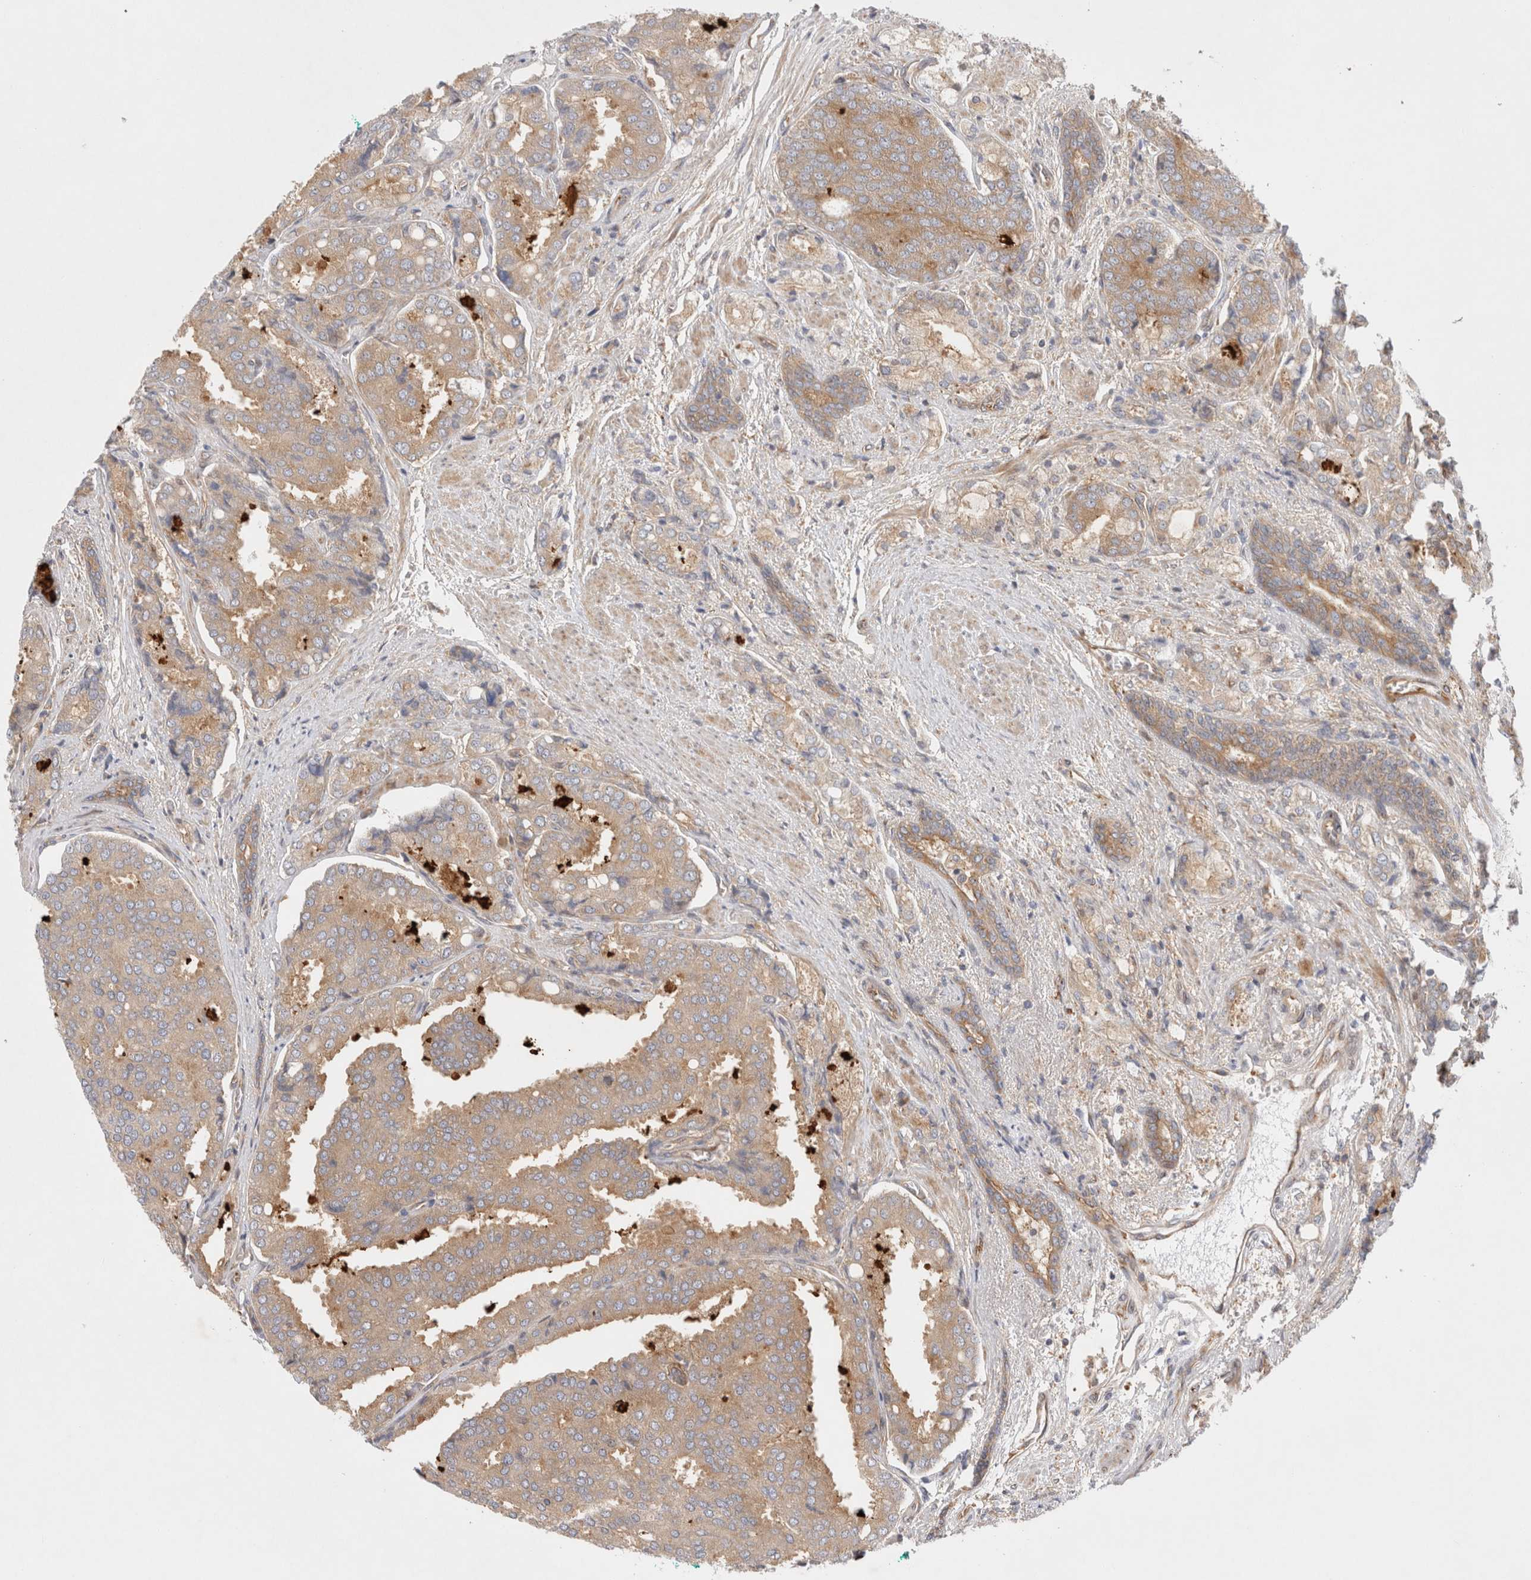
{"staining": {"intensity": "weak", "quantity": ">75%", "location": "cytoplasmic/membranous"}, "tissue": "prostate cancer", "cell_type": "Tumor cells", "image_type": "cancer", "snomed": [{"axis": "morphology", "description": "Adenocarcinoma, High grade"}, {"axis": "topography", "description": "Prostate"}], "caption": "Protein staining displays weak cytoplasmic/membranous expression in approximately >75% of tumor cells in prostate cancer (adenocarcinoma (high-grade)).", "gene": "GPR150", "patient": {"sex": "male", "age": 50}}